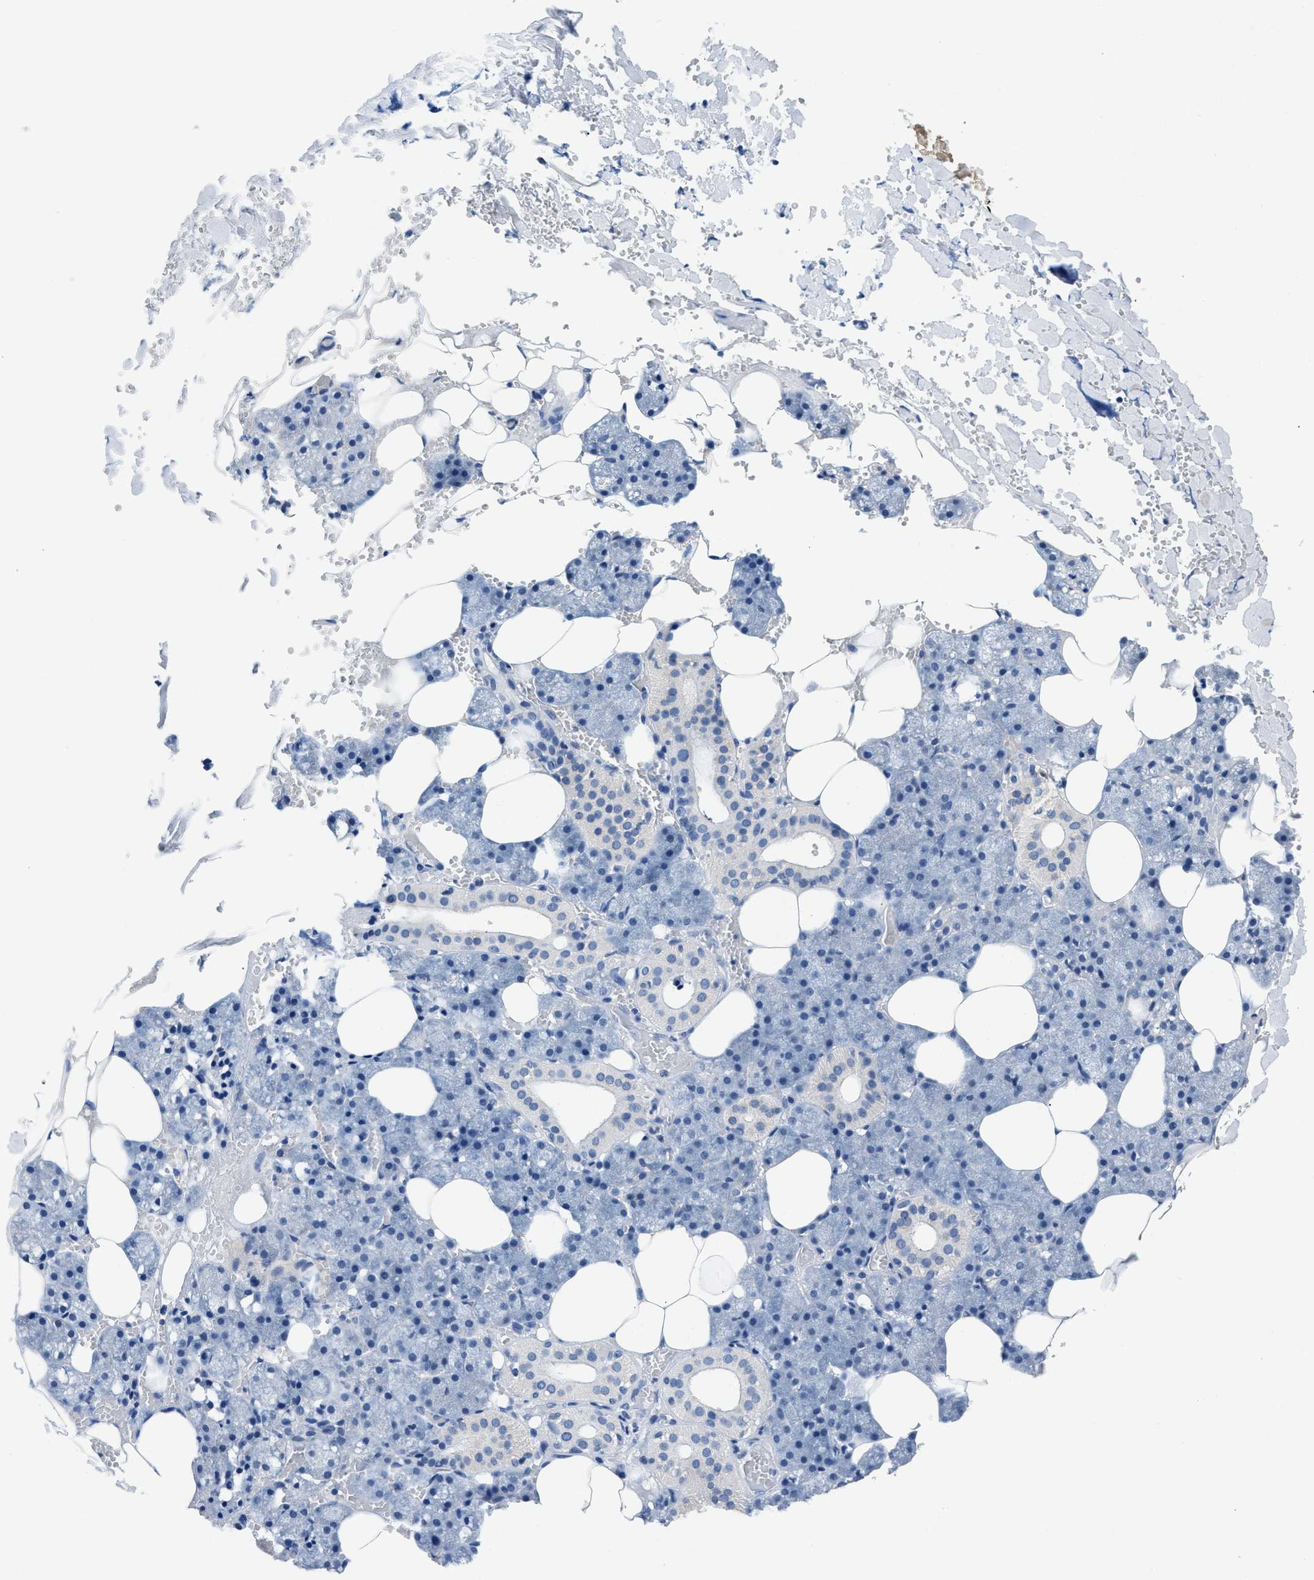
{"staining": {"intensity": "negative", "quantity": "none", "location": "none"}, "tissue": "salivary gland", "cell_type": "Glandular cells", "image_type": "normal", "snomed": [{"axis": "morphology", "description": "Normal tissue, NOS"}, {"axis": "topography", "description": "Salivary gland"}], "caption": "Photomicrograph shows no significant protein staining in glandular cells of benign salivary gland.", "gene": "MYH3", "patient": {"sex": "male", "age": 62}}